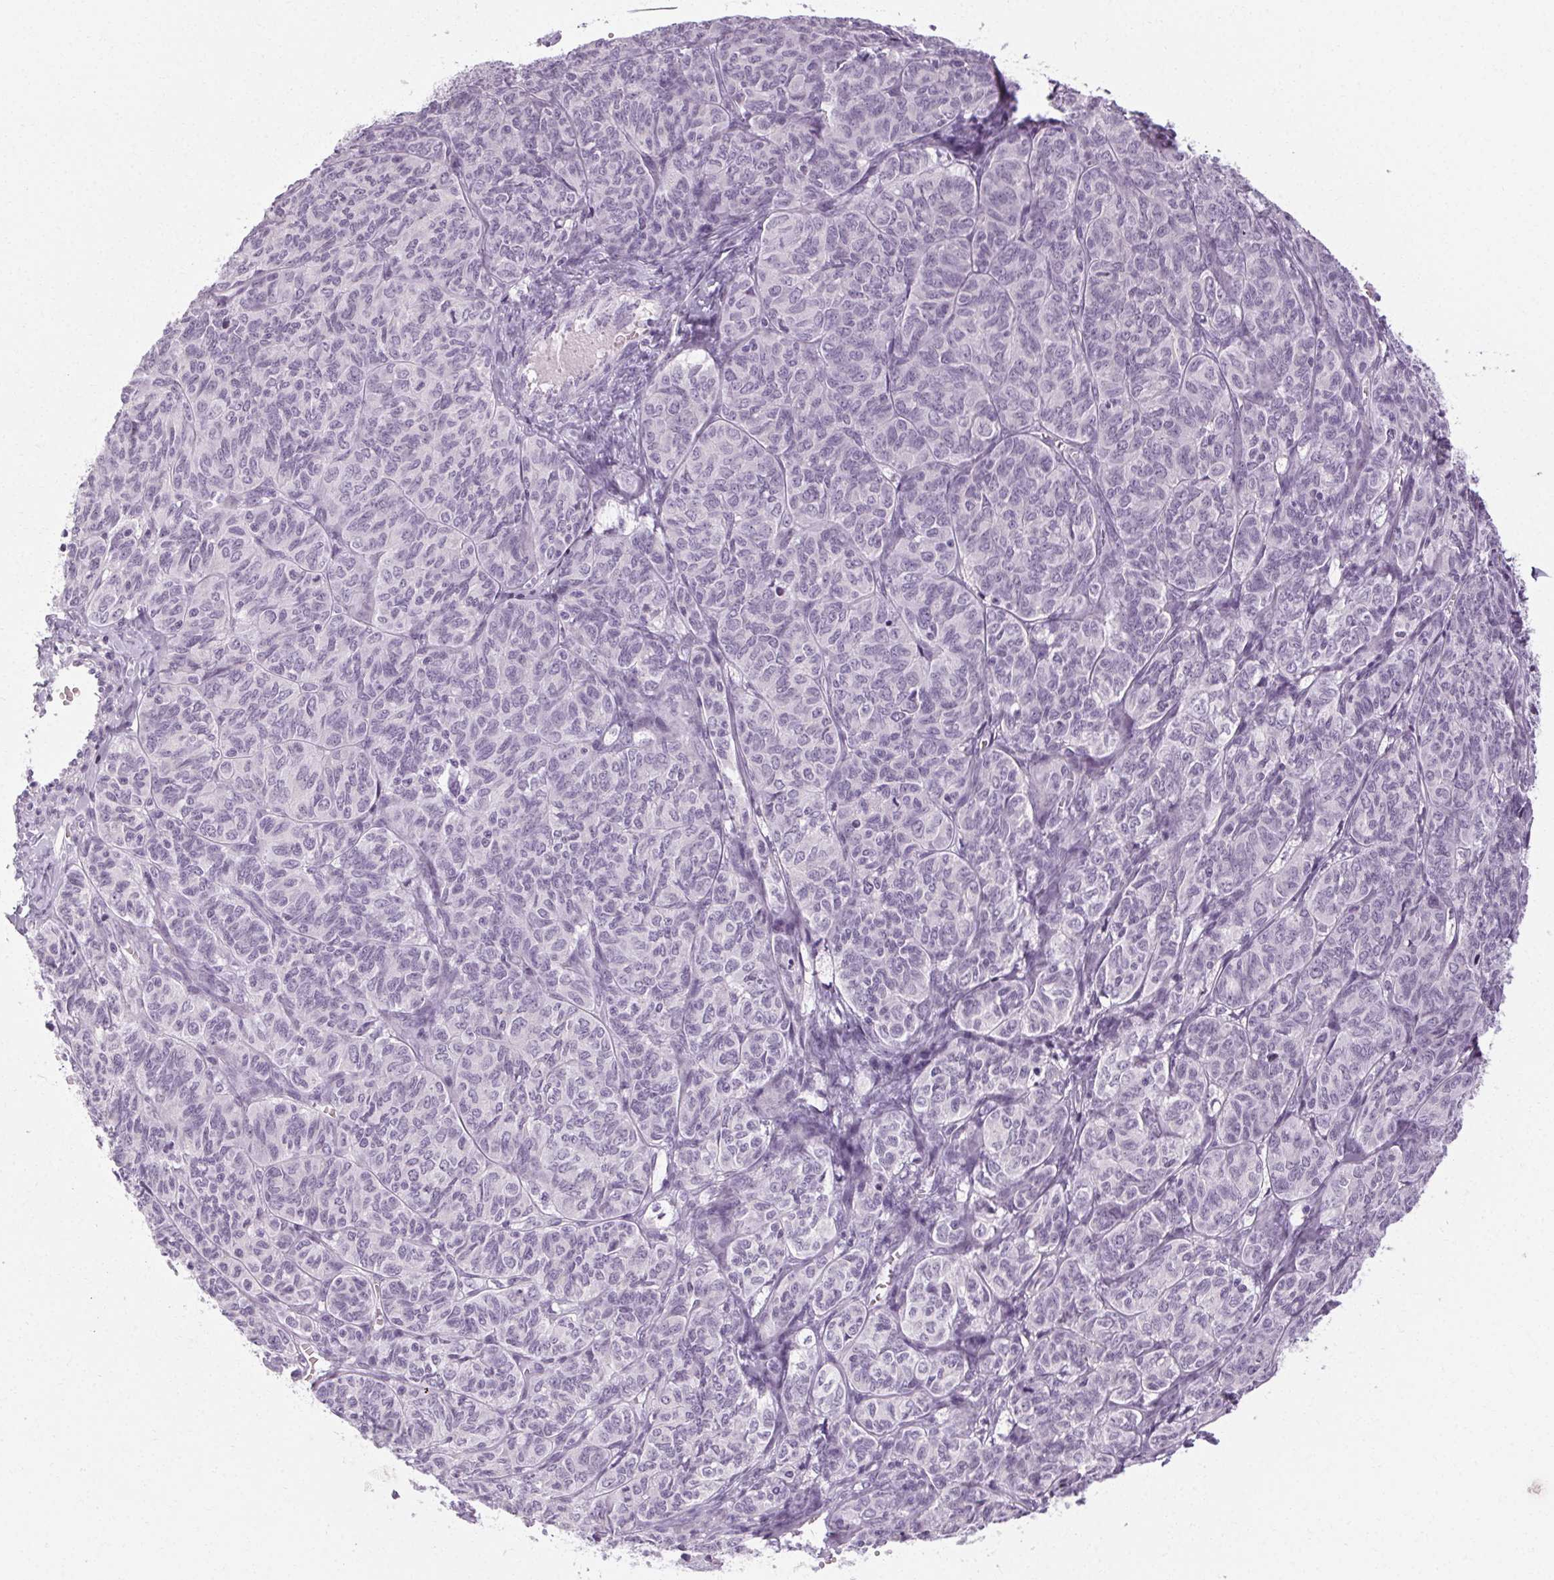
{"staining": {"intensity": "negative", "quantity": "none", "location": "none"}, "tissue": "ovarian cancer", "cell_type": "Tumor cells", "image_type": "cancer", "snomed": [{"axis": "morphology", "description": "Carcinoma, endometroid"}, {"axis": "topography", "description": "Ovary"}], "caption": "Micrograph shows no significant protein expression in tumor cells of ovarian cancer (endometroid carcinoma). Brightfield microscopy of immunohistochemistry stained with DAB (3,3'-diaminobenzidine) (brown) and hematoxylin (blue), captured at high magnification.", "gene": "POMC", "patient": {"sex": "female", "age": 80}}